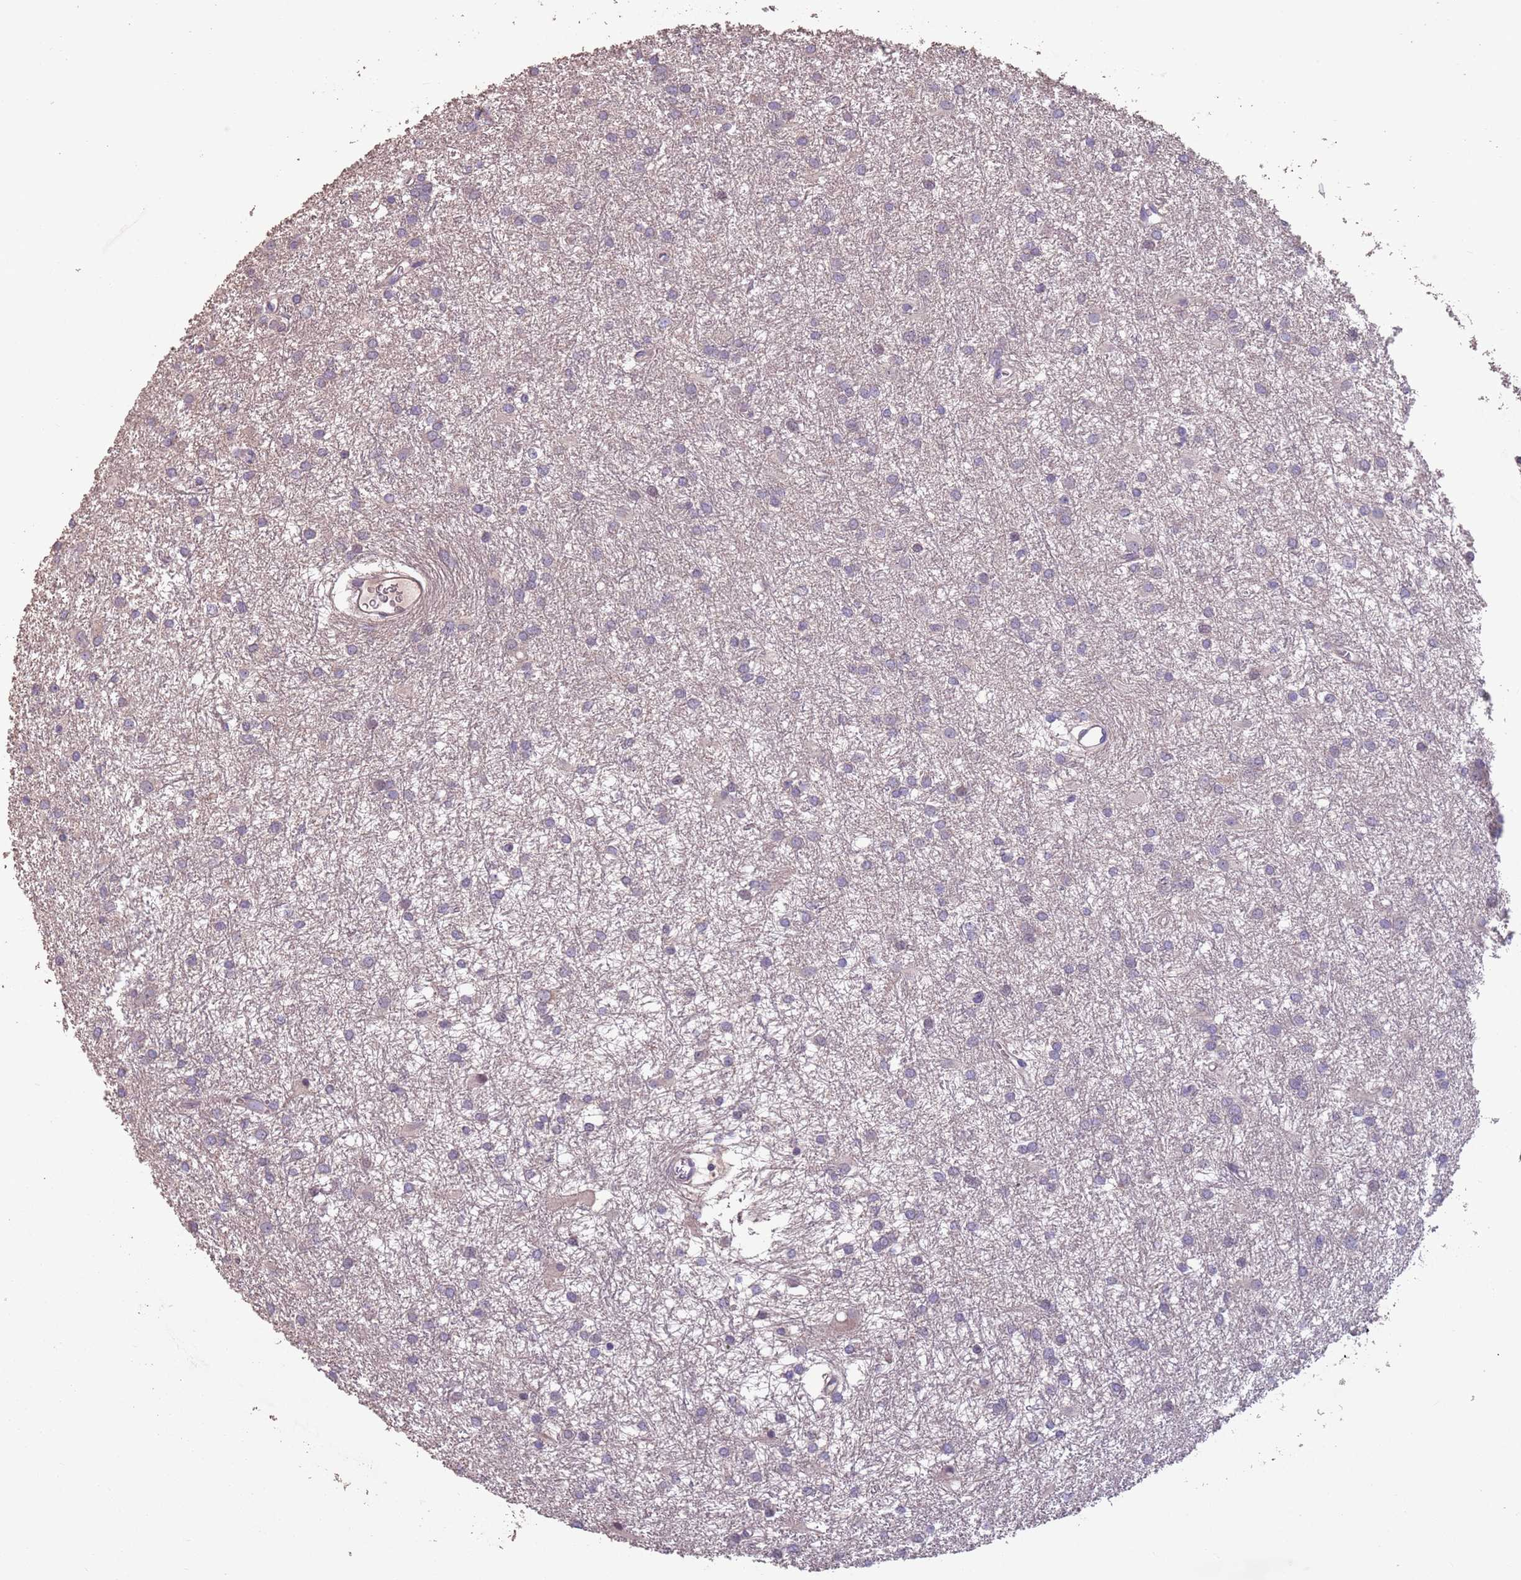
{"staining": {"intensity": "negative", "quantity": "none", "location": "none"}, "tissue": "glioma", "cell_type": "Tumor cells", "image_type": "cancer", "snomed": [{"axis": "morphology", "description": "Glioma, malignant, High grade"}, {"axis": "topography", "description": "Brain"}], "caption": "DAB (3,3'-diaminobenzidine) immunohistochemical staining of human malignant glioma (high-grade) reveals no significant expression in tumor cells. Brightfield microscopy of immunohistochemistry (IHC) stained with DAB (3,3'-diaminobenzidine) (brown) and hematoxylin (blue), captured at high magnification.", "gene": "MBD3L1", "patient": {"sex": "female", "age": 50}}